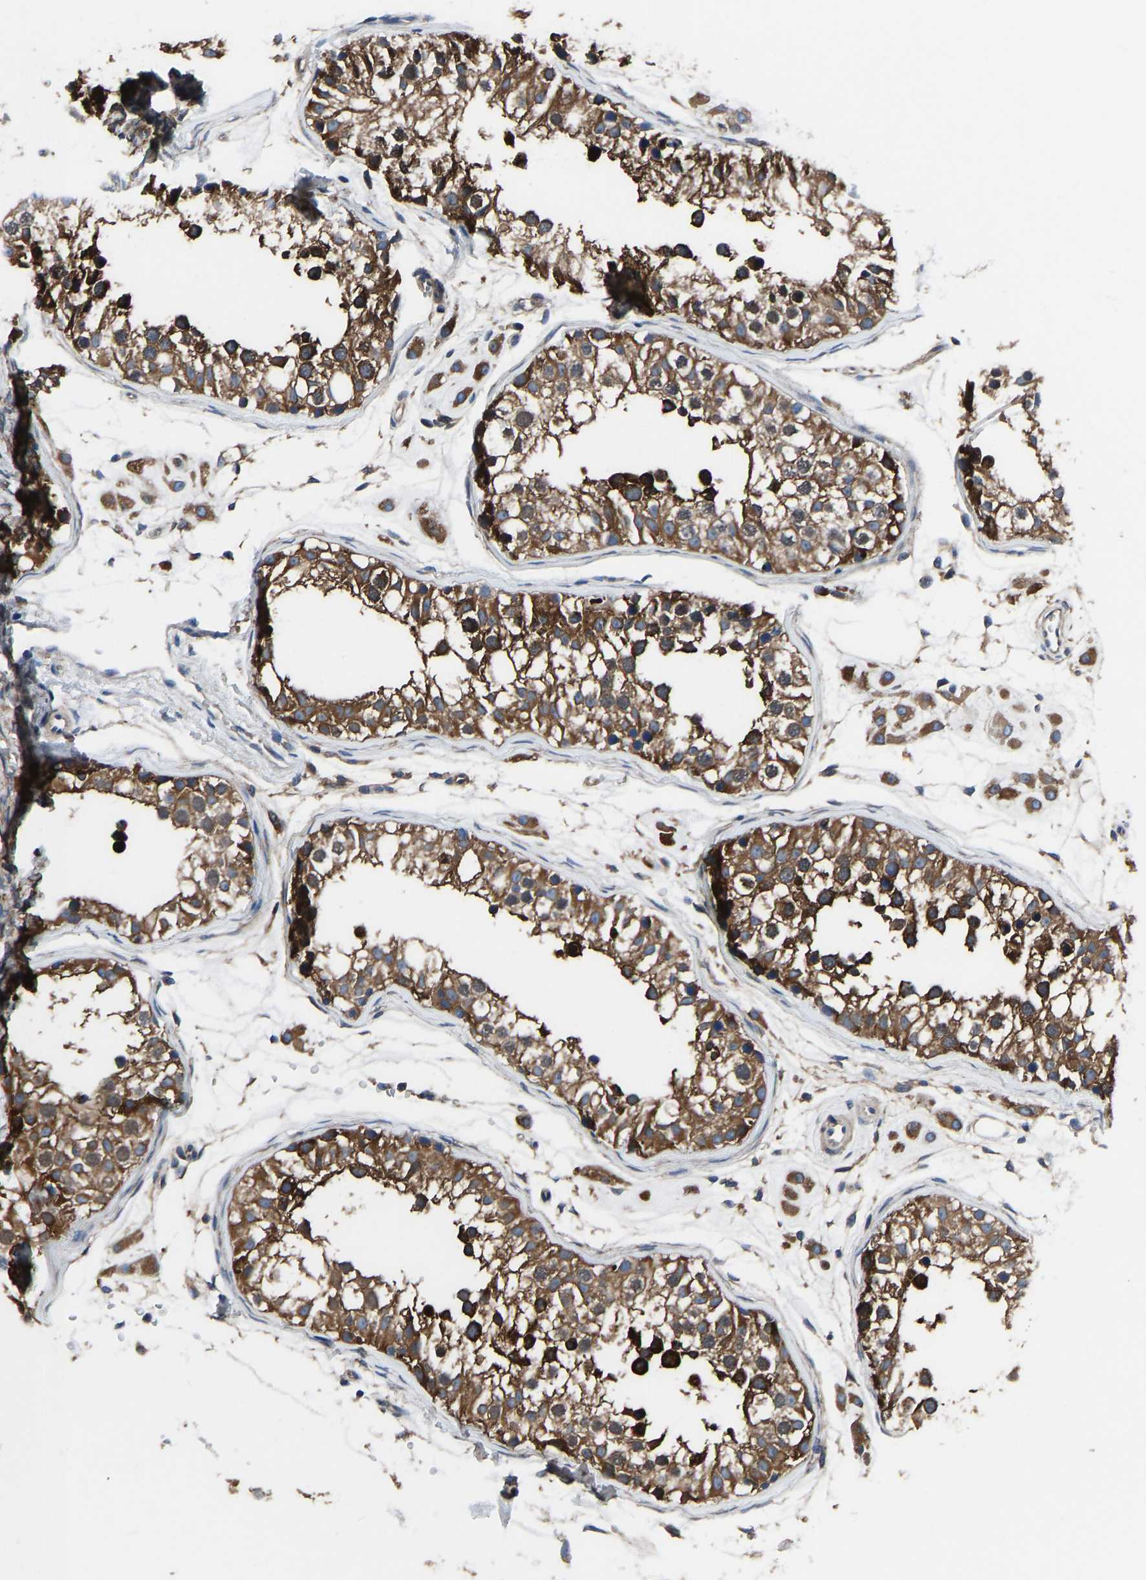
{"staining": {"intensity": "strong", "quantity": ">75%", "location": "cytoplasmic/membranous"}, "tissue": "testis", "cell_type": "Cells in seminiferous ducts", "image_type": "normal", "snomed": [{"axis": "morphology", "description": "Normal tissue, NOS"}, {"axis": "morphology", "description": "Adenocarcinoma, metastatic, NOS"}, {"axis": "topography", "description": "Testis"}], "caption": "Immunohistochemistry (DAB) staining of benign testis demonstrates strong cytoplasmic/membranous protein positivity in approximately >75% of cells in seminiferous ducts.", "gene": "PRKAR1A", "patient": {"sex": "male", "age": 26}}